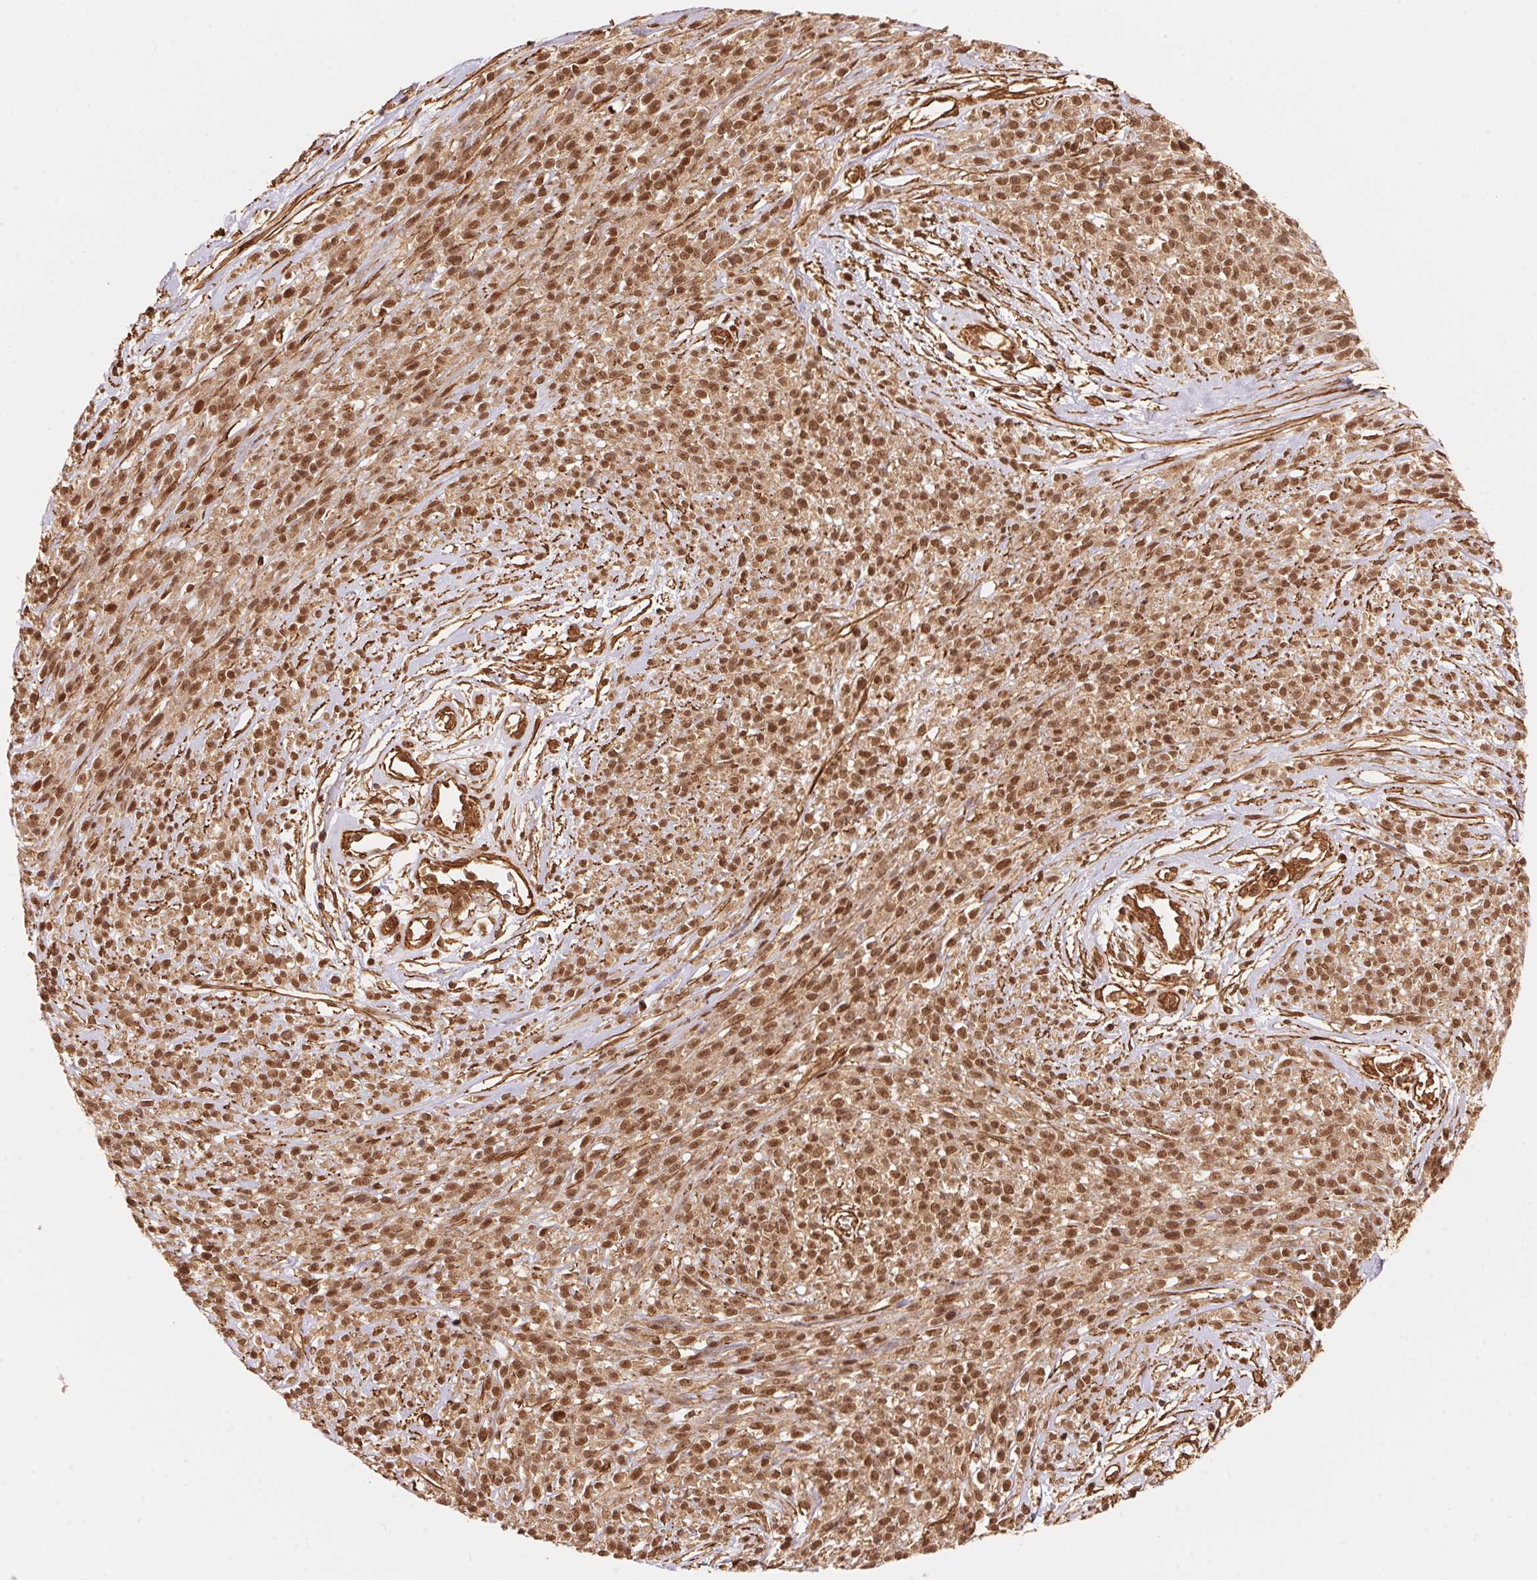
{"staining": {"intensity": "moderate", "quantity": ">75%", "location": "nuclear"}, "tissue": "melanoma", "cell_type": "Tumor cells", "image_type": "cancer", "snomed": [{"axis": "morphology", "description": "Malignant melanoma, NOS"}, {"axis": "topography", "description": "Skin"}, {"axis": "topography", "description": "Skin of trunk"}], "caption": "An image of human malignant melanoma stained for a protein shows moderate nuclear brown staining in tumor cells.", "gene": "TNIP2", "patient": {"sex": "male", "age": 74}}